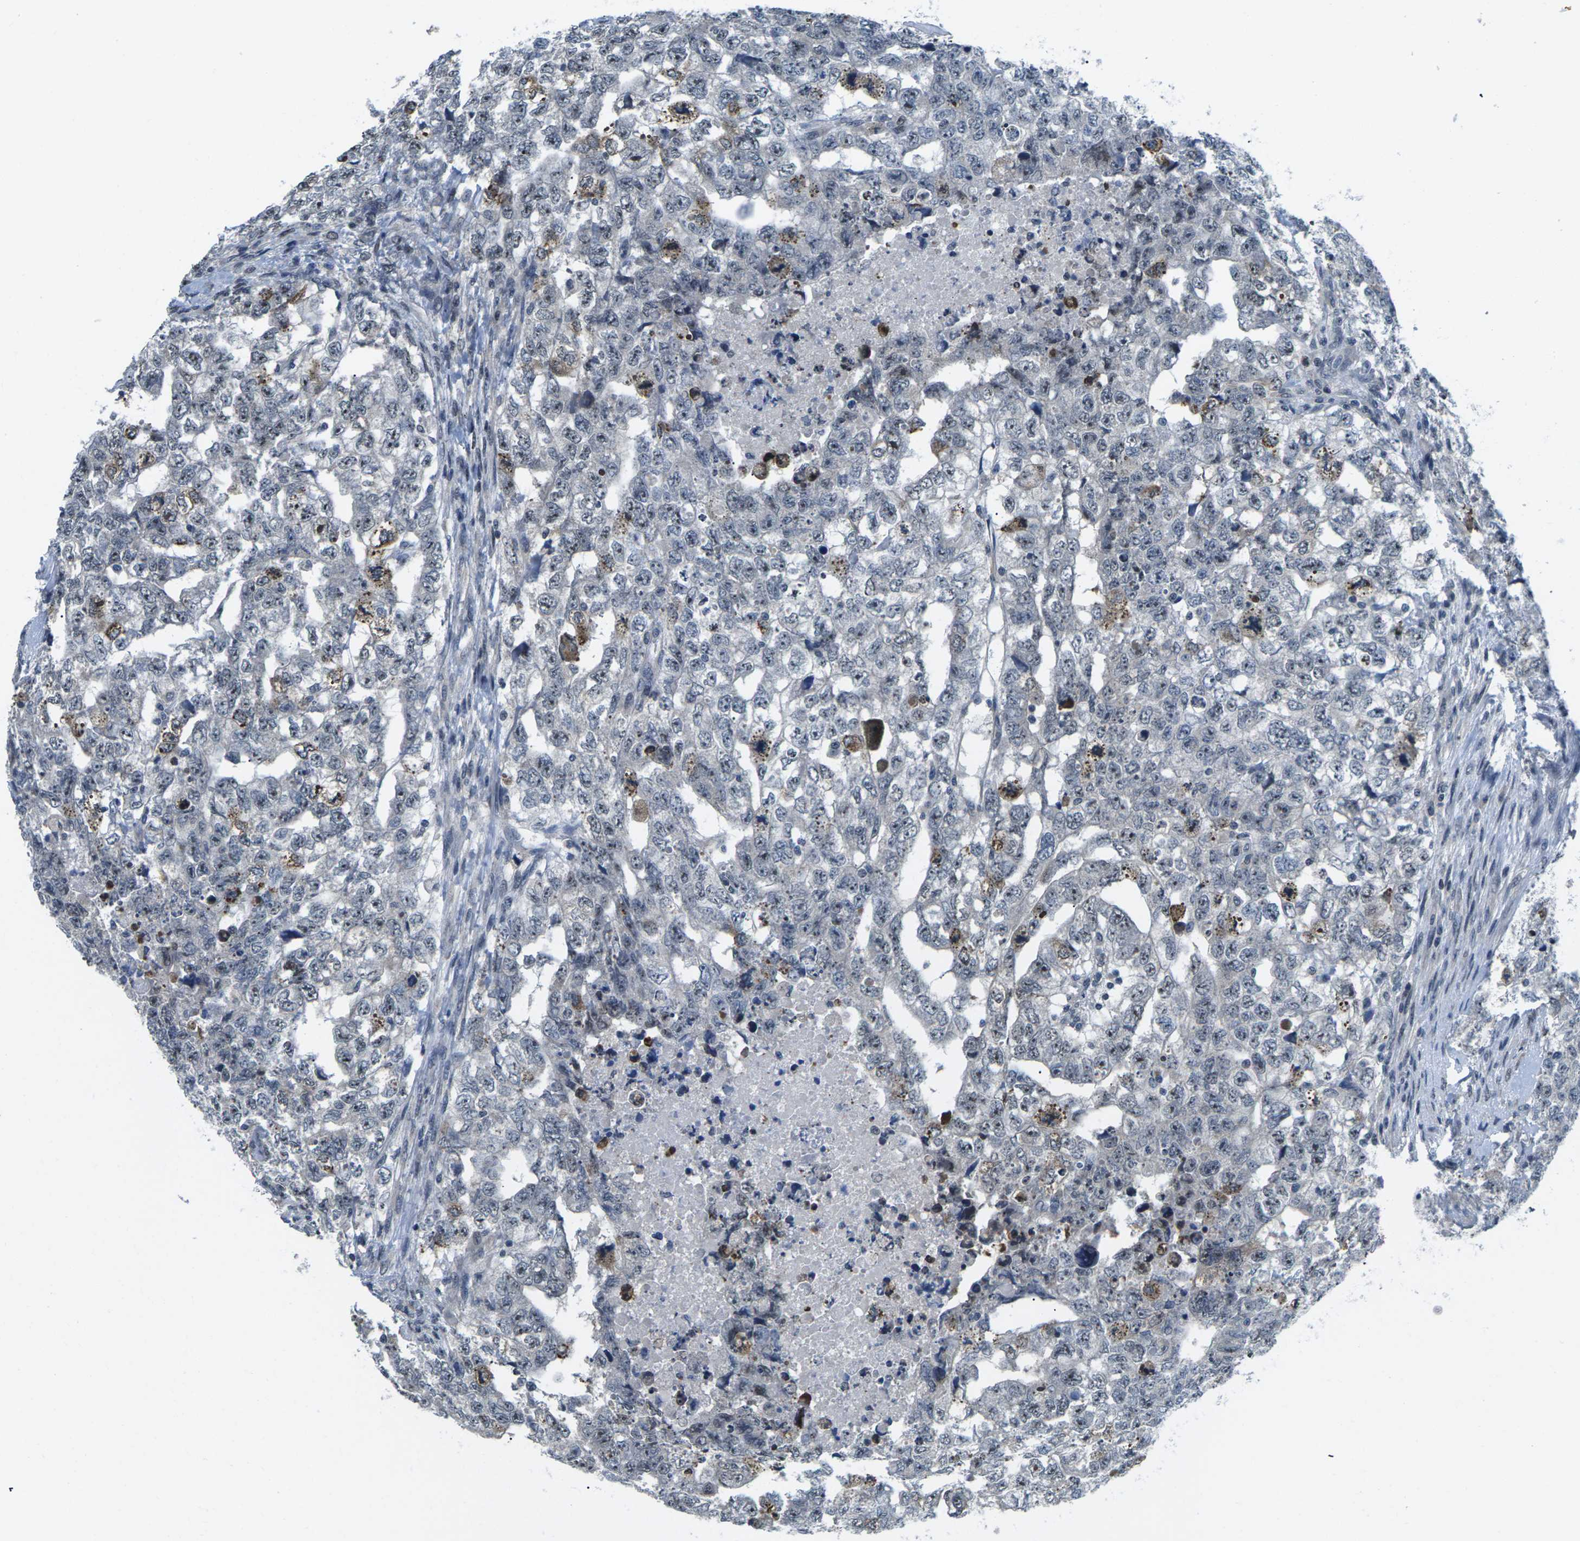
{"staining": {"intensity": "weak", "quantity": "<25%", "location": "nuclear"}, "tissue": "testis cancer", "cell_type": "Tumor cells", "image_type": "cancer", "snomed": [{"axis": "morphology", "description": "Carcinoma, Embryonal, NOS"}, {"axis": "topography", "description": "Testis"}], "caption": "Immunohistochemistry (IHC) image of testis cancer (embryonal carcinoma) stained for a protein (brown), which demonstrates no positivity in tumor cells.", "gene": "NSRP1", "patient": {"sex": "male", "age": 36}}